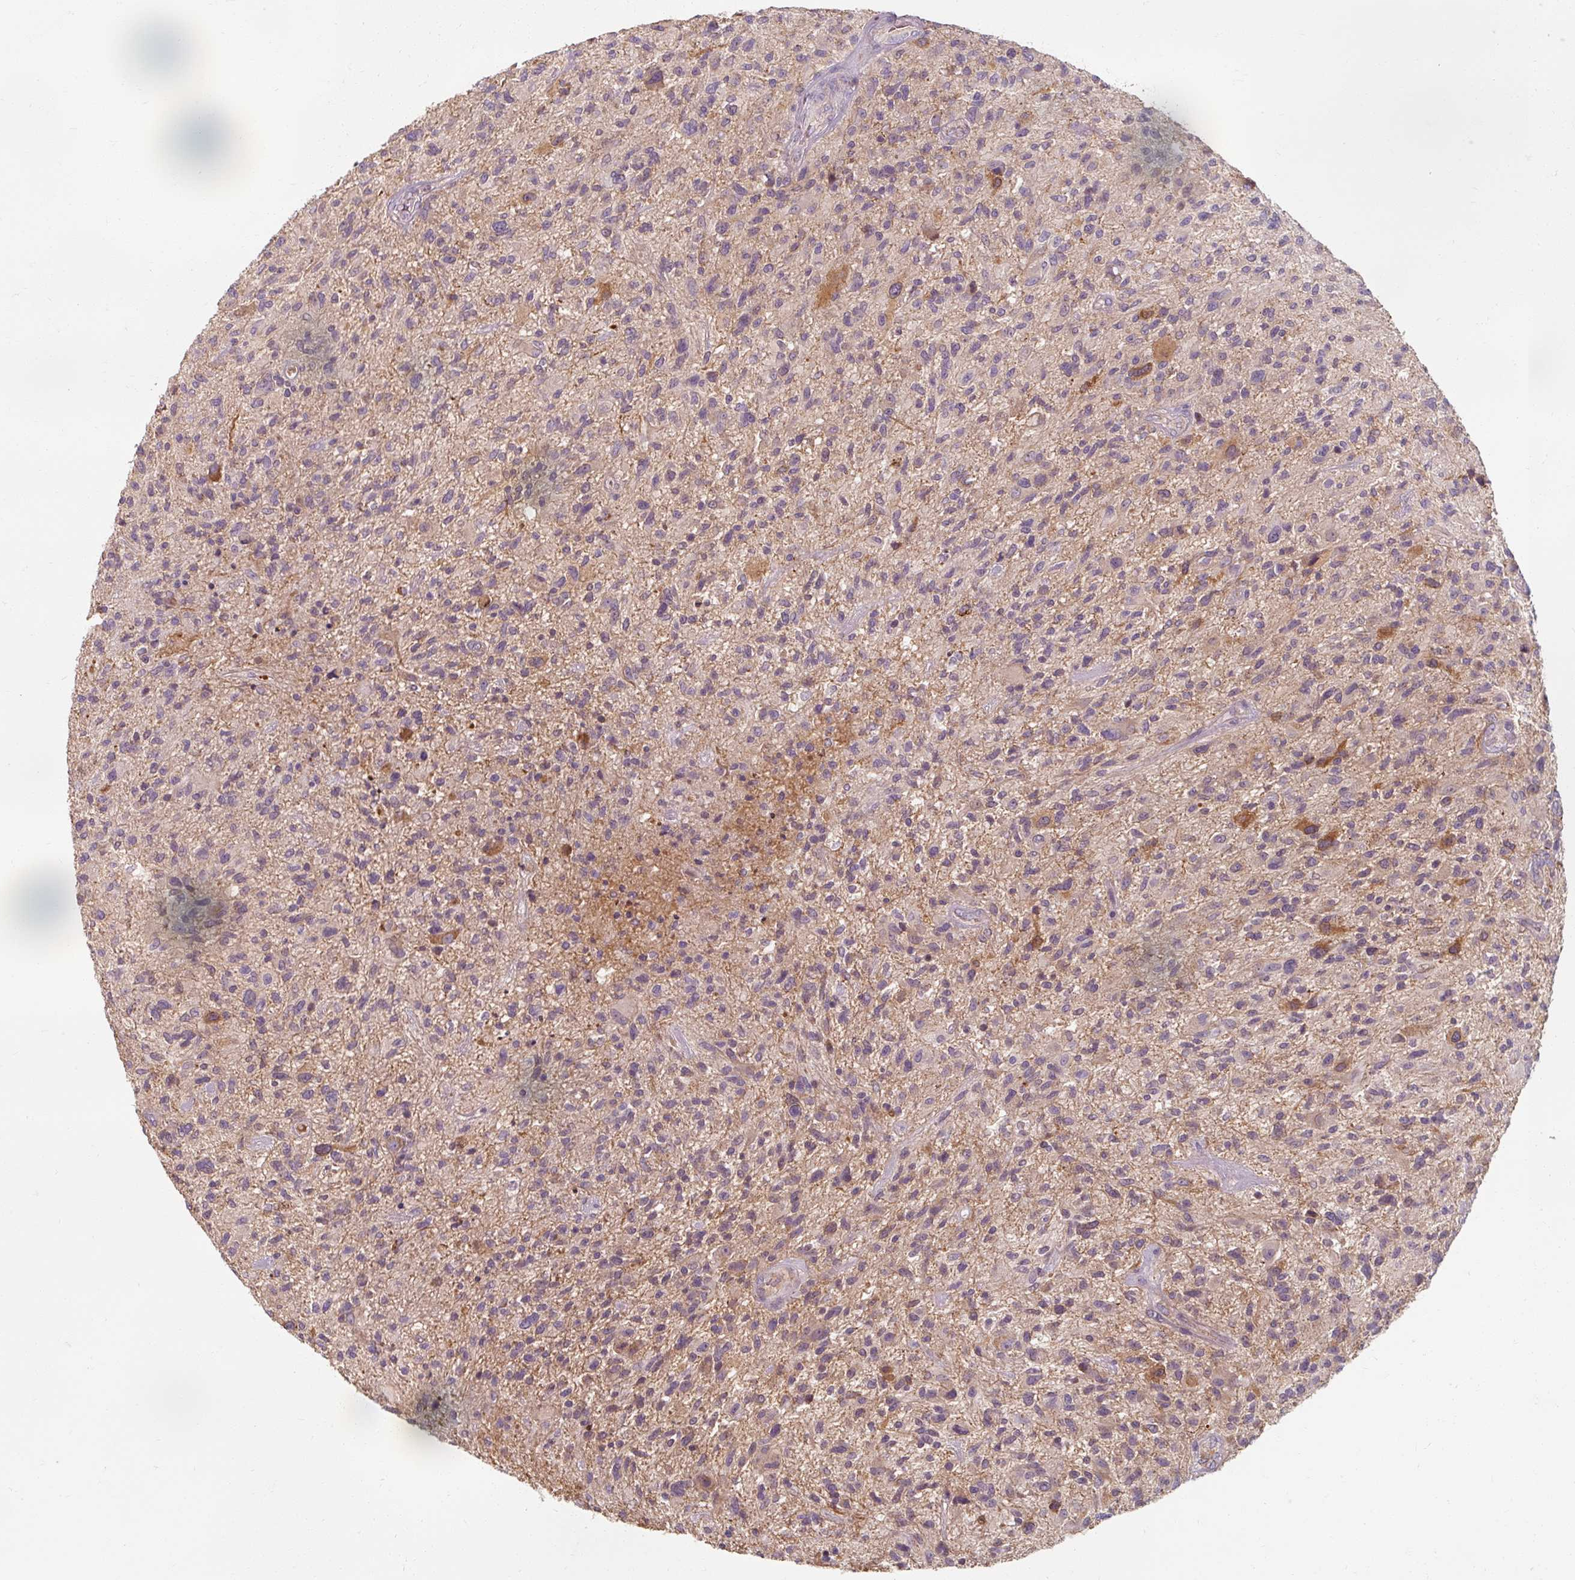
{"staining": {"intensity": "negative", "quantity": "none", "location": "none"}, "tissue": "glioma", "cell_type": "Tumor cells", "image_type": "cancer", "snomed": [{"axis": "morphology", "description": "Glioma, malignant, High grade"}, {"axis": "topography", "description": "Brain"}], "caption": "A photomicrograph of malignant high-grade glioma stained for a protein shows no brown staining in tumor cells. The staining is performed using DAB (3,3'-diaminobenzidine) brown chromogen with nuclei counter-stained in using hematoxylin.", "gene": "TSEN54", "patient": {"sex": "male", "age": 47}}